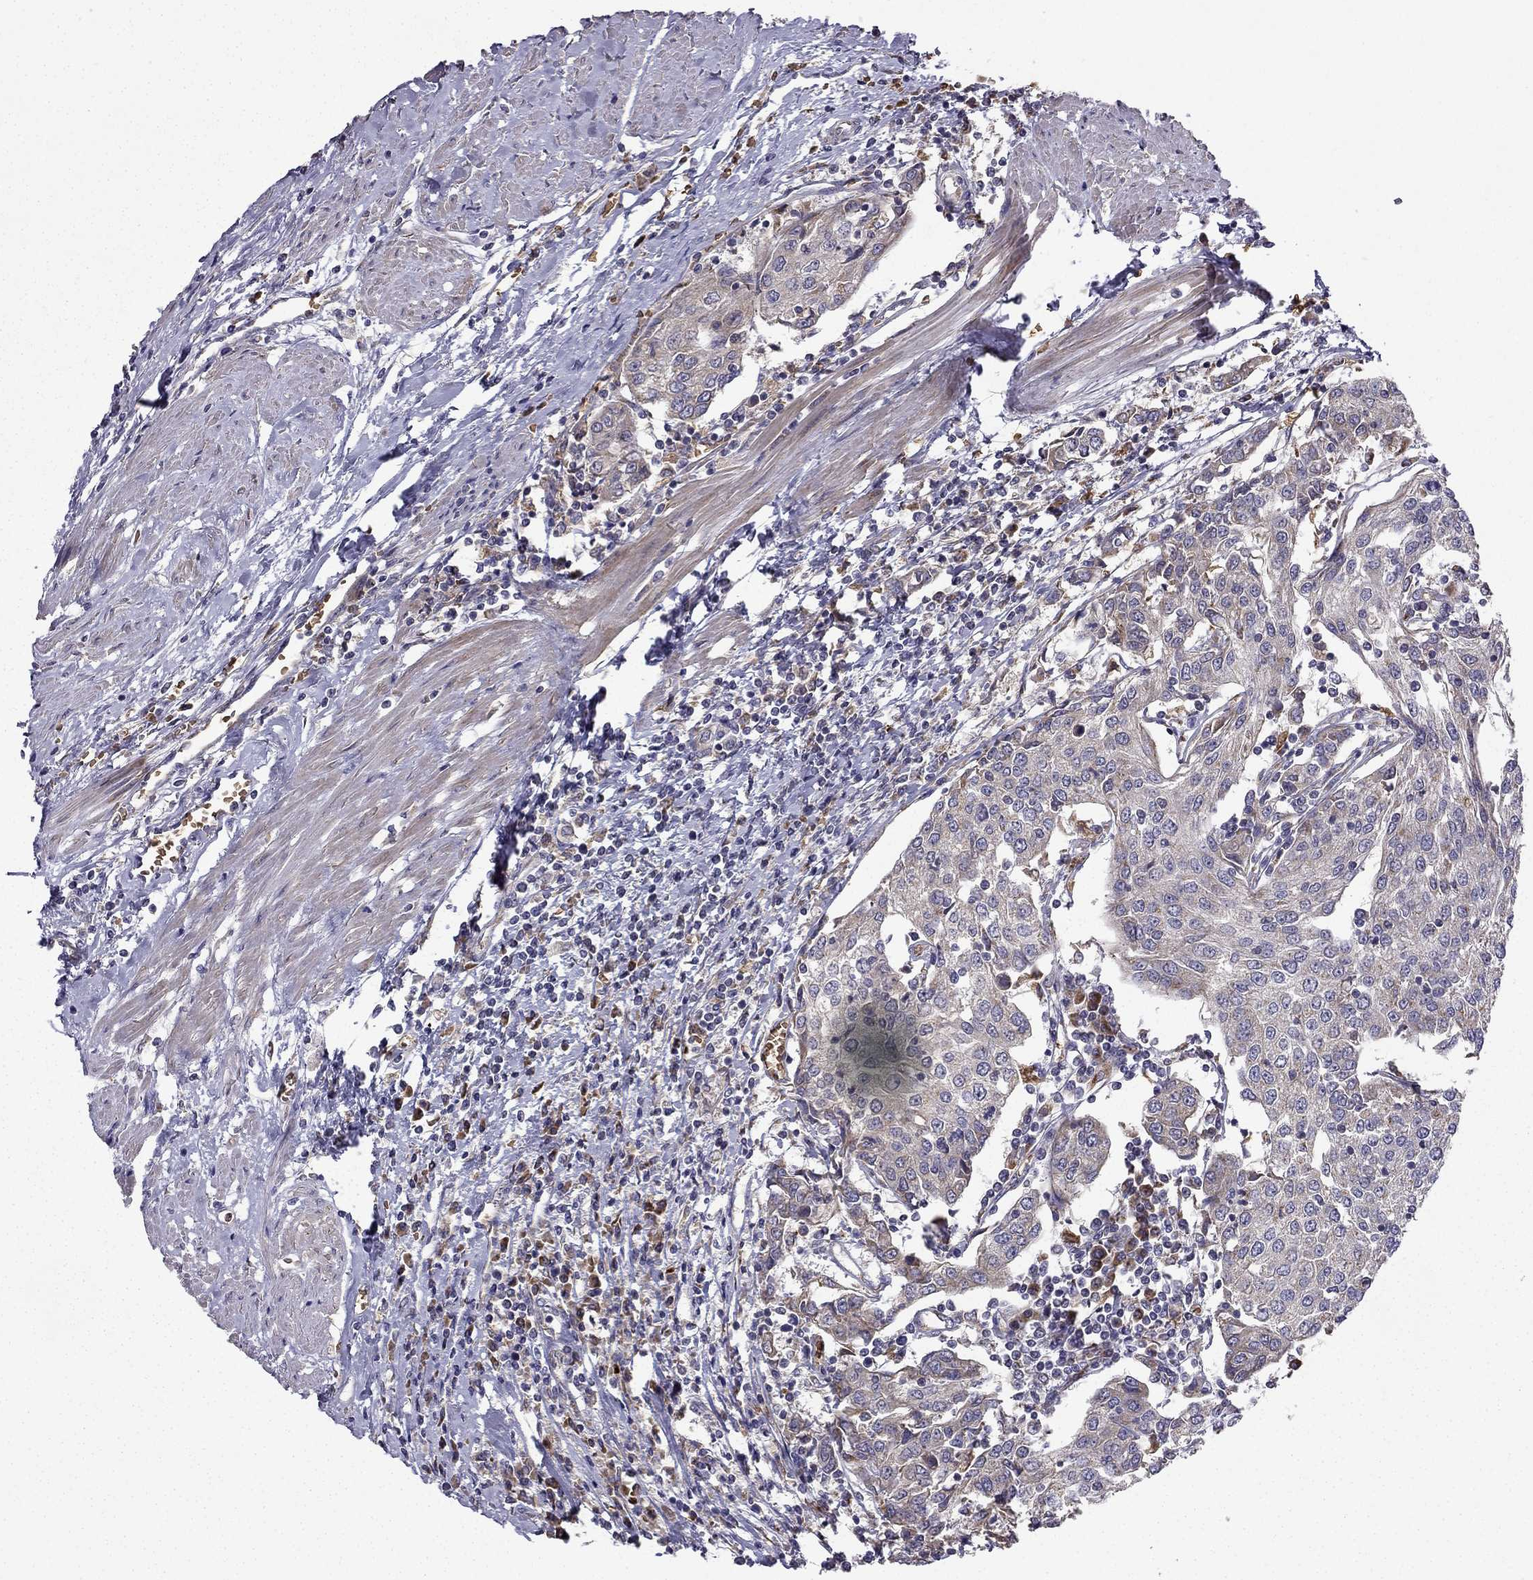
{"staining": {"intensity": "moderate", "quantity": "<25%", "location": "cytoplasmic/membranous"}, "tissue": "urothelial cancer", "cell_type": "Tumor cells", "image_type": "cancer", "snomed": [{"axis": "morphology", "description": "Urothelial carcinoma, High grade"}, {"axis": "topography", "description": "Urinary bladder"}], "caption": "The micrograph exhibits a brown stain indicating the presence of a protein in the cytoplasmic/membranous of tumor cells in urothelial carcinoma (high-grade). (Brightfield microscopy of DAB IHC at high magnification).", "gene": "B4GALT7", "patient": {"sex": "female", "age": 85}}